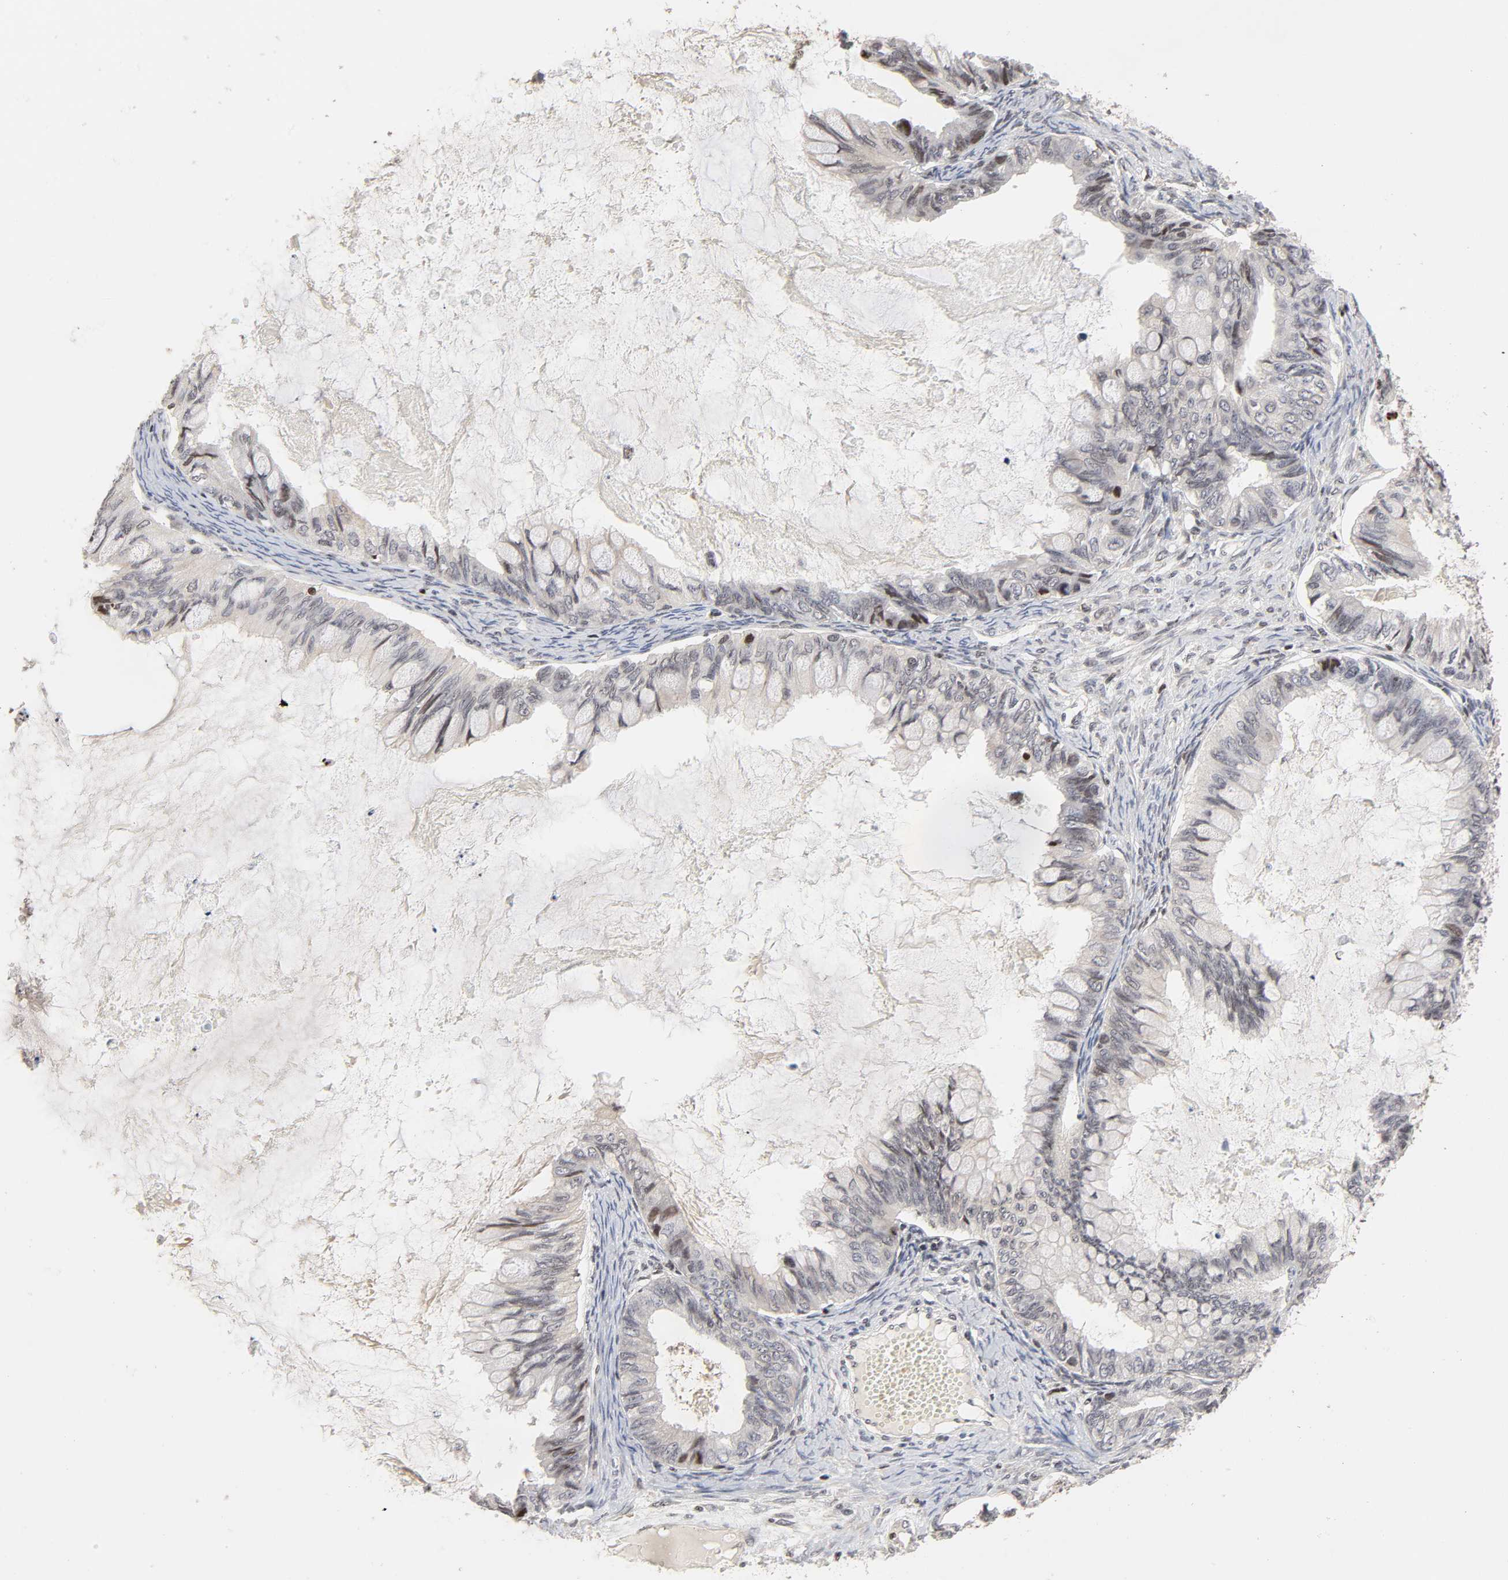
{"staining": {"intensity": "negative", "quantity": "none", "location": "none"}, "tissue": "ovarian cancer", "cell_type": "Tumor cells", "image_type": "cancer", "snomed": [{"axis": "morphology", "description": "Cystadenocarcinoma, mucinous, NOS"}, {"axis": "topography", "description": "Ovary"}], "caption": "Mucinous cystadenocarcinoma (ovarian) was stained to show a protein in brown. There is no significant expression in tumor cells.", "gene": "ZNF473", "patient": {"sex": "female", "age": 80}}